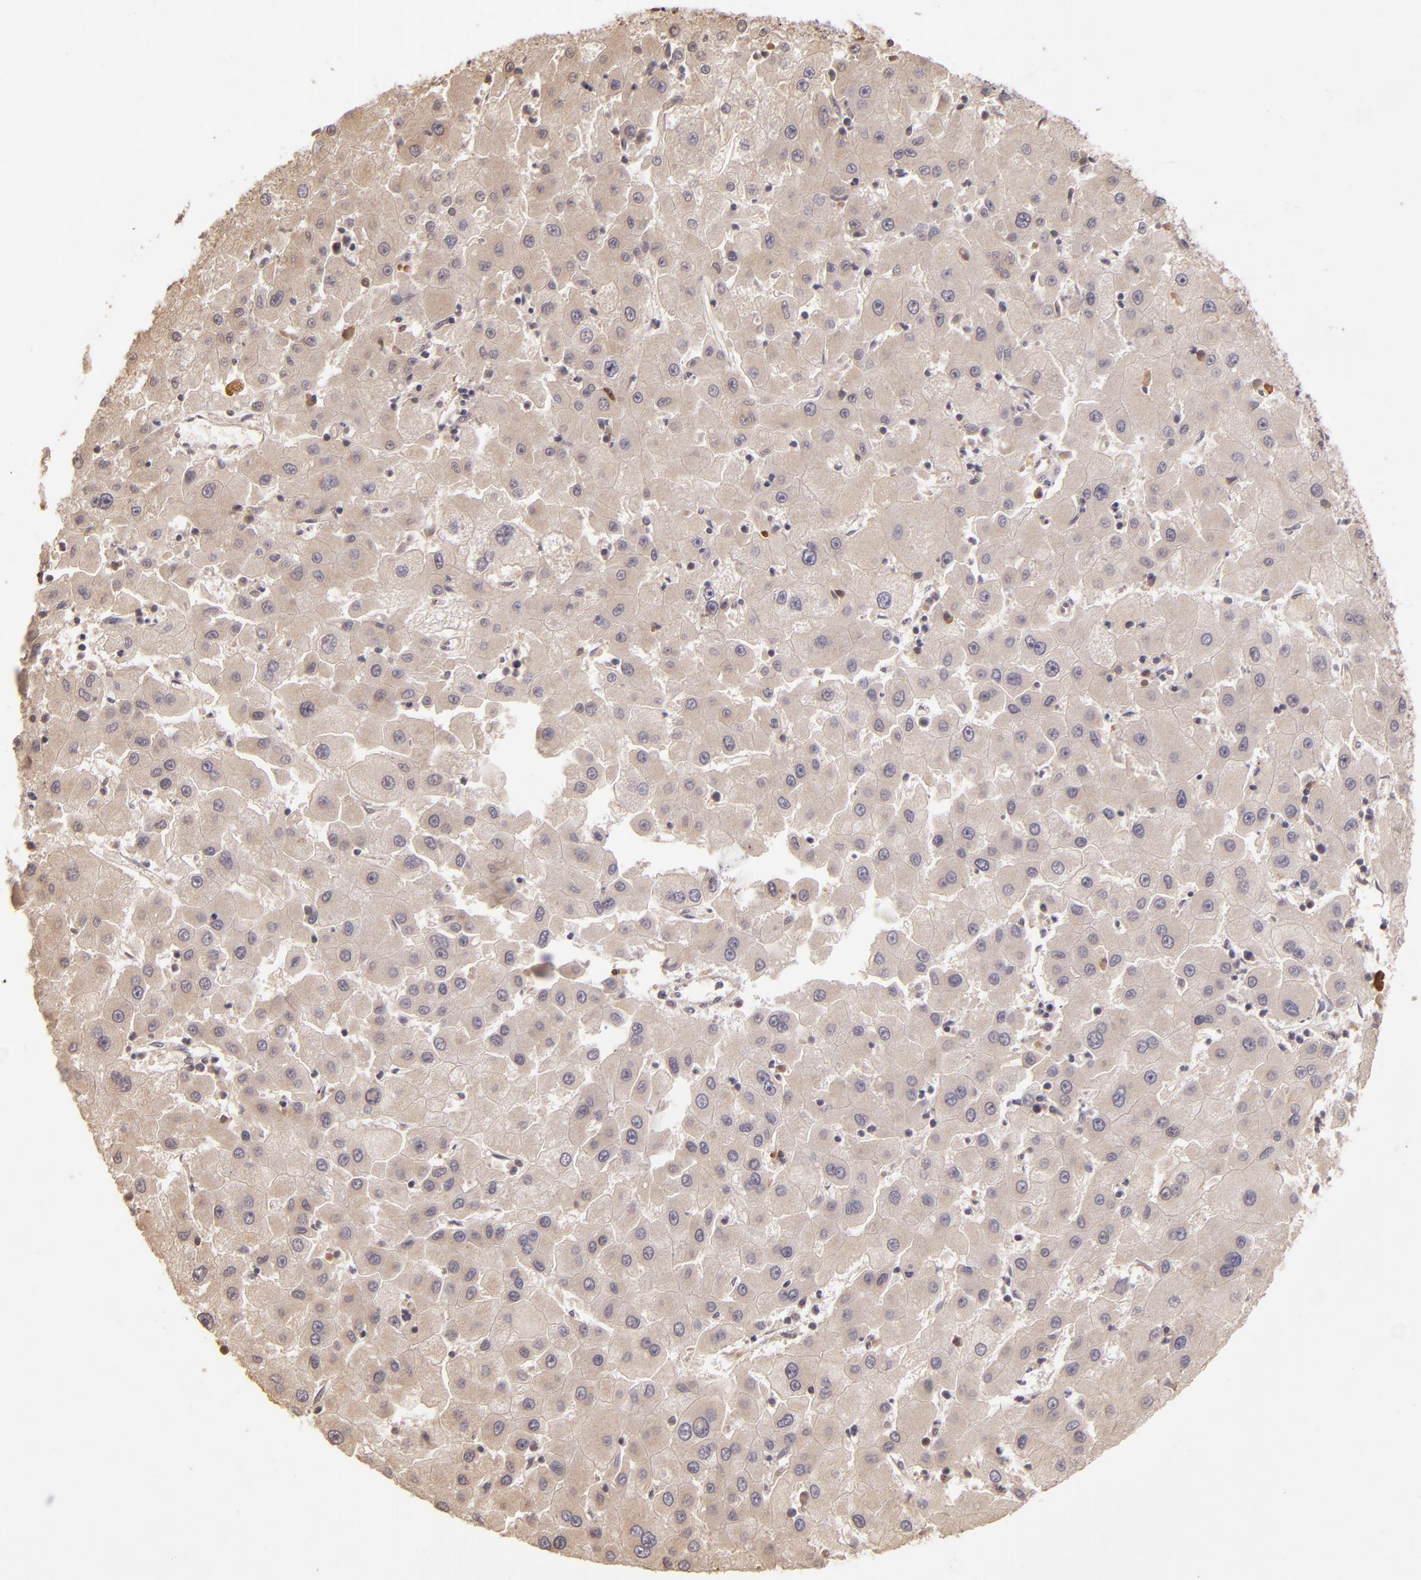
{"staining": {"intensity": "weak", "quantity": ">75%", "location": "cytoplasmic/membranous"}, "tissue": "liver cancer", "cell_type": "Tumor cells", "image_type": "cancer", "snomed": [{"axis": "morphology", "description": "Carcinoma, Hepatocellular, NOS"}, {"axis": "topography", "description": "Liver"}], "caption": "High-power microscopy captured an IHC photomicrograph of liver hepatocellular carcinoma, revealing weak cytoplasmic/membranous expression in about >75% of tumor cells.", "gene": "ABL1", "patient": {"sex": "male", "age": 72}}